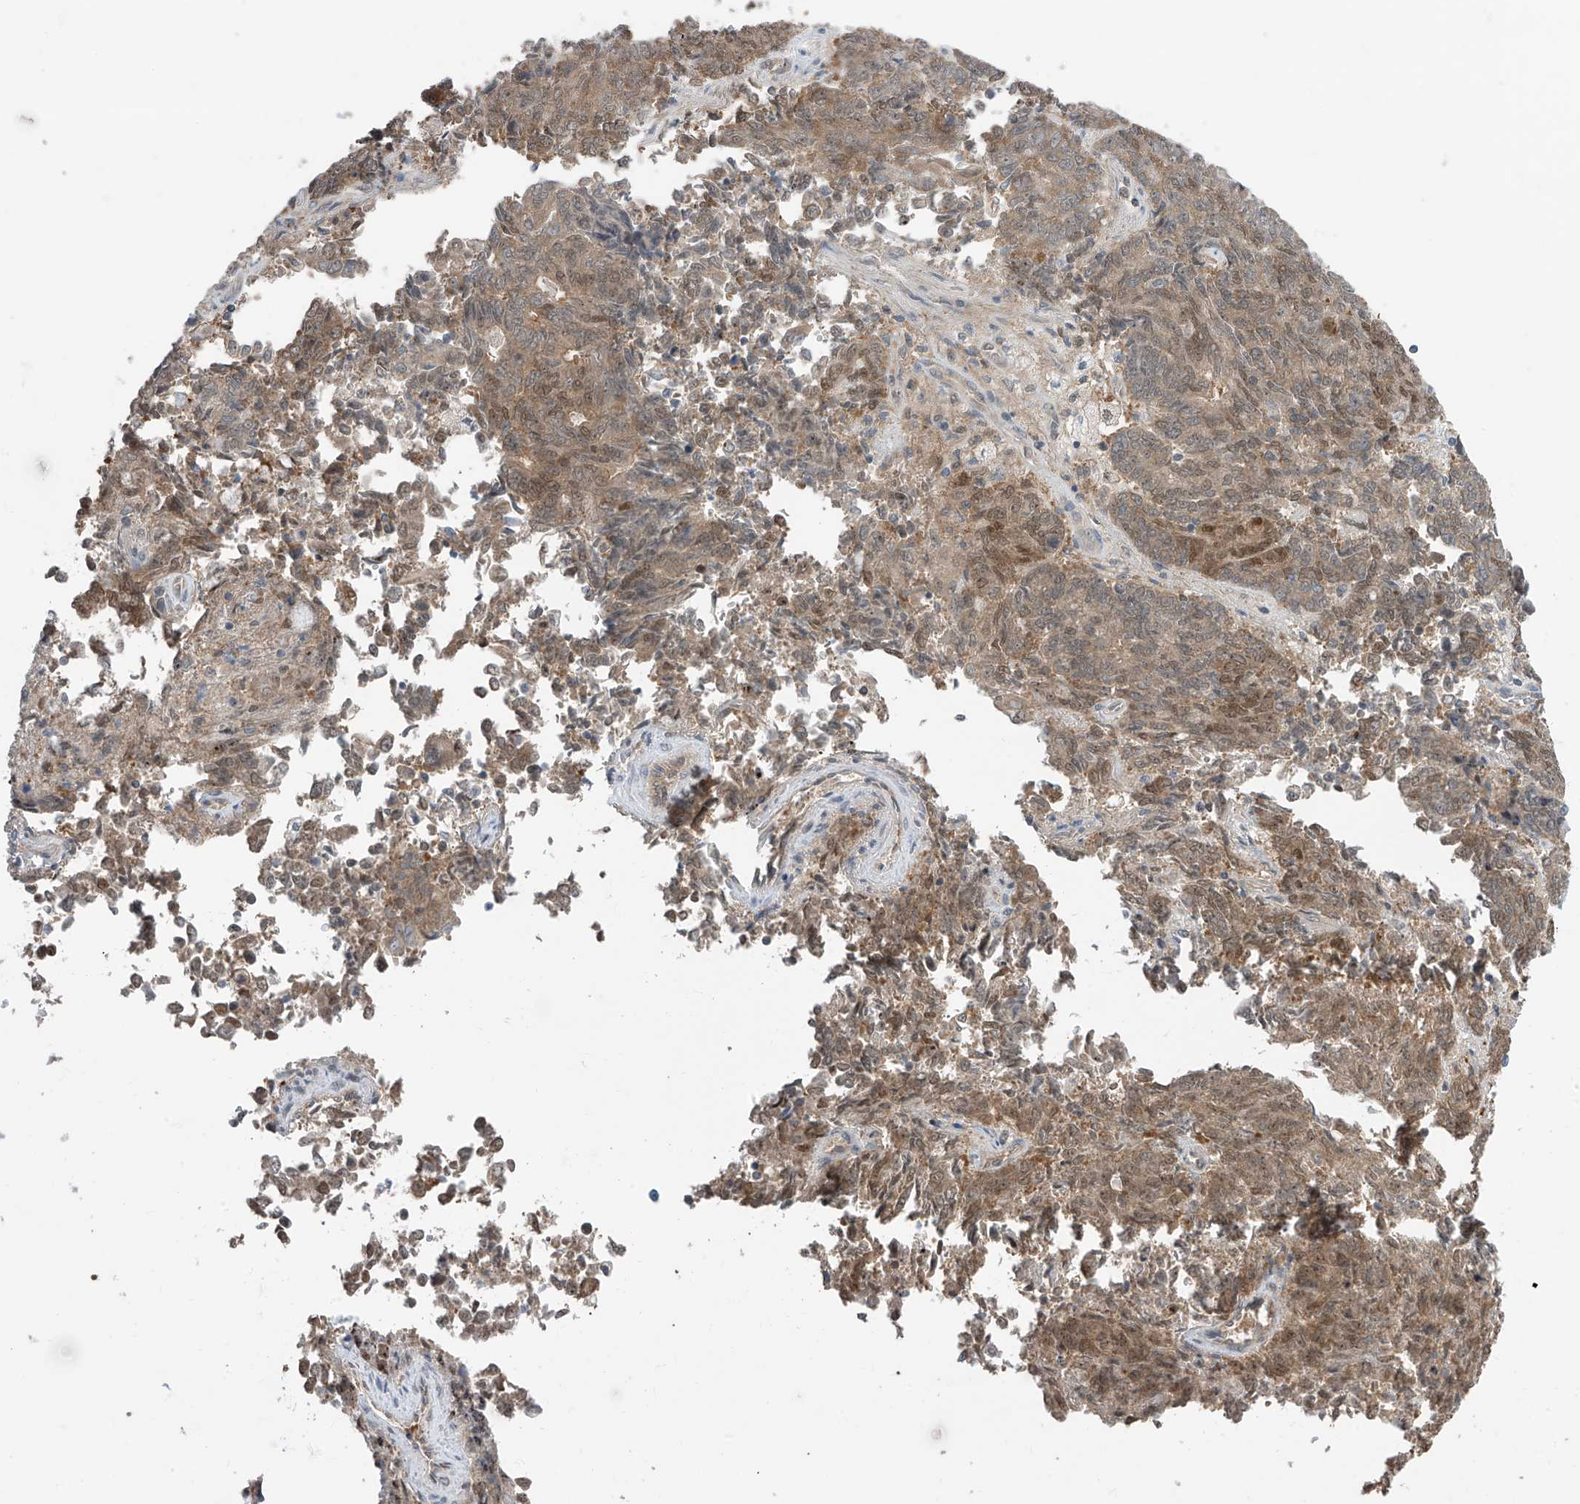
{"staining": {"intensity": "moderate", "quantity": ">75%", "location": "cytoplasmic/membranous,nuclear"}, "tissue": "endometrial cancer", "cell_type": "Tumor cells", "image_type": "cancer", "snomed": [{"axis": "morphology", "description": "Adenocarcinoma, NOS"}, {"axis": "topography", "description": "Endometrium"}], "caption": "Protein expression analysis of human endometrial cancer reveals moderate cytoplasmic/membranous and nuclear staining in approximately >75% of tumor cells. Using DAB (brown) and hematoxylin (blue) stains, captured at high magnification using brightfield microscopy.", "gene": "TTC38", "patient": {"sex": "female", "age": 80}}